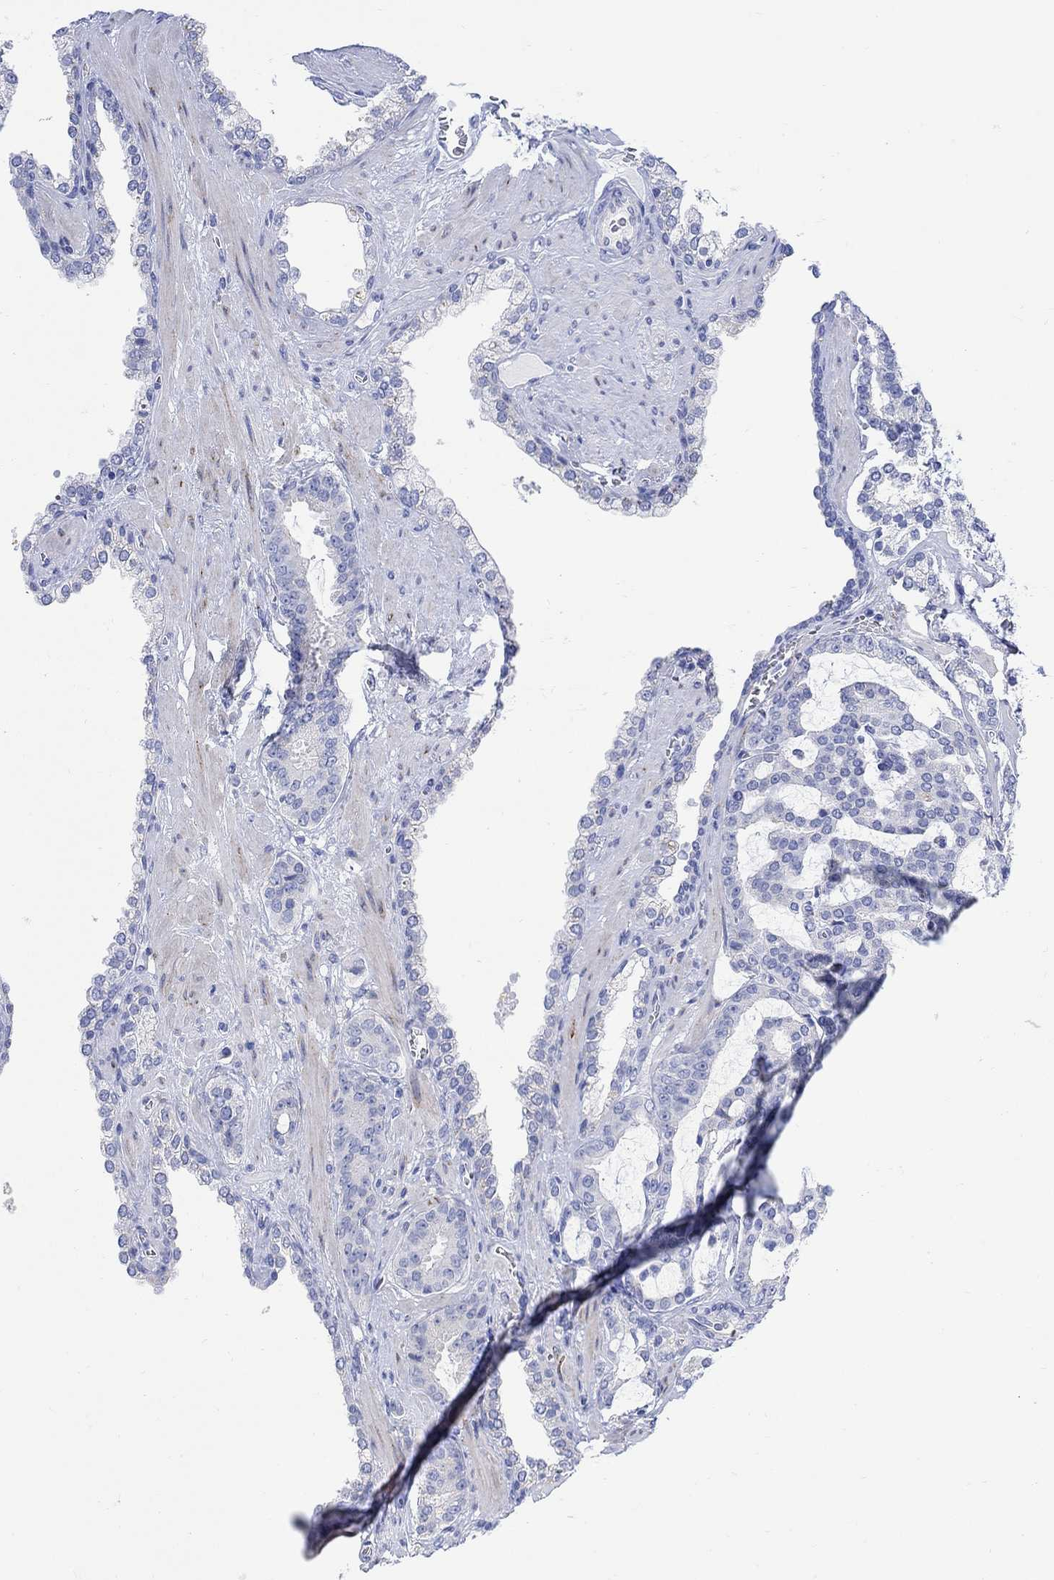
{"staining": {"intensity": "negative", "quantity": "none", "location": "none"}, "tissue": "prostate cancer", "cell_type": "Tumor cells", "image_type": "cancer", "snomed": [{"axis": "morphology", "description": "Adenocarcinoma, NOS"}, {"axis": "topography", "description": "Prostate"}], "caption": "DAB (3,3'-diaminobenzidine) immunohistochemical staining of prostate cancer reveals no significant positivity in tumor cells.", "gene": "MYL1", "patient": {"sex": "male", "age": 67}}